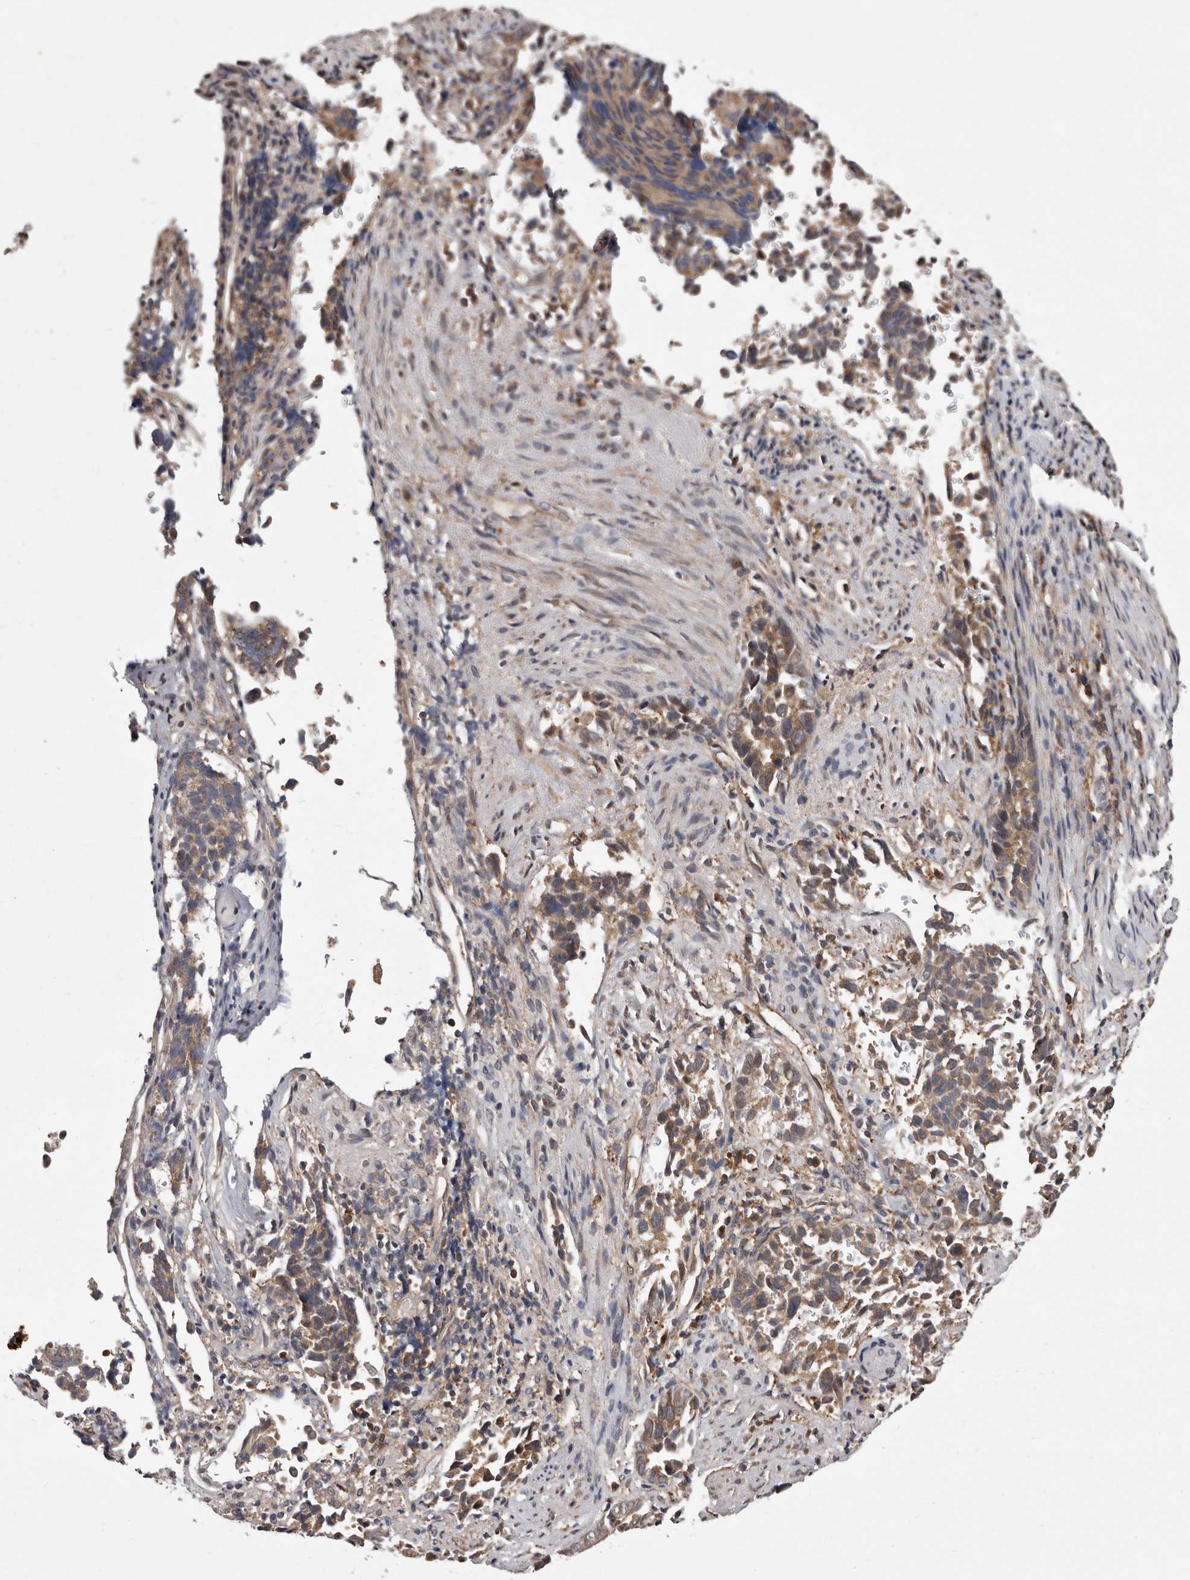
{"staining": {"intensity": "moderate", "quantity": ">75%", "location": "cytoplasmic/membranous"}, "tissue": "liver cancer", "cell_type": "Tumor cells", "image_type": "cancer", "snomed": [{"axis": "morphology", "description": "Cholangiocarcinoma"}, {"axis": "topography", "description": "Liver"}], "caption": "Protein analysis of liver cancer (cholangiocarcinoma) tissue exhibits moderate cytoplasmic/membranous expression in approximately >75% of tumor cells. The protein of interest is shown in brown color, while the nuclei are stained blue.", "gene": "RRM2B", "patient": {"sex": "female", "age": 79}}